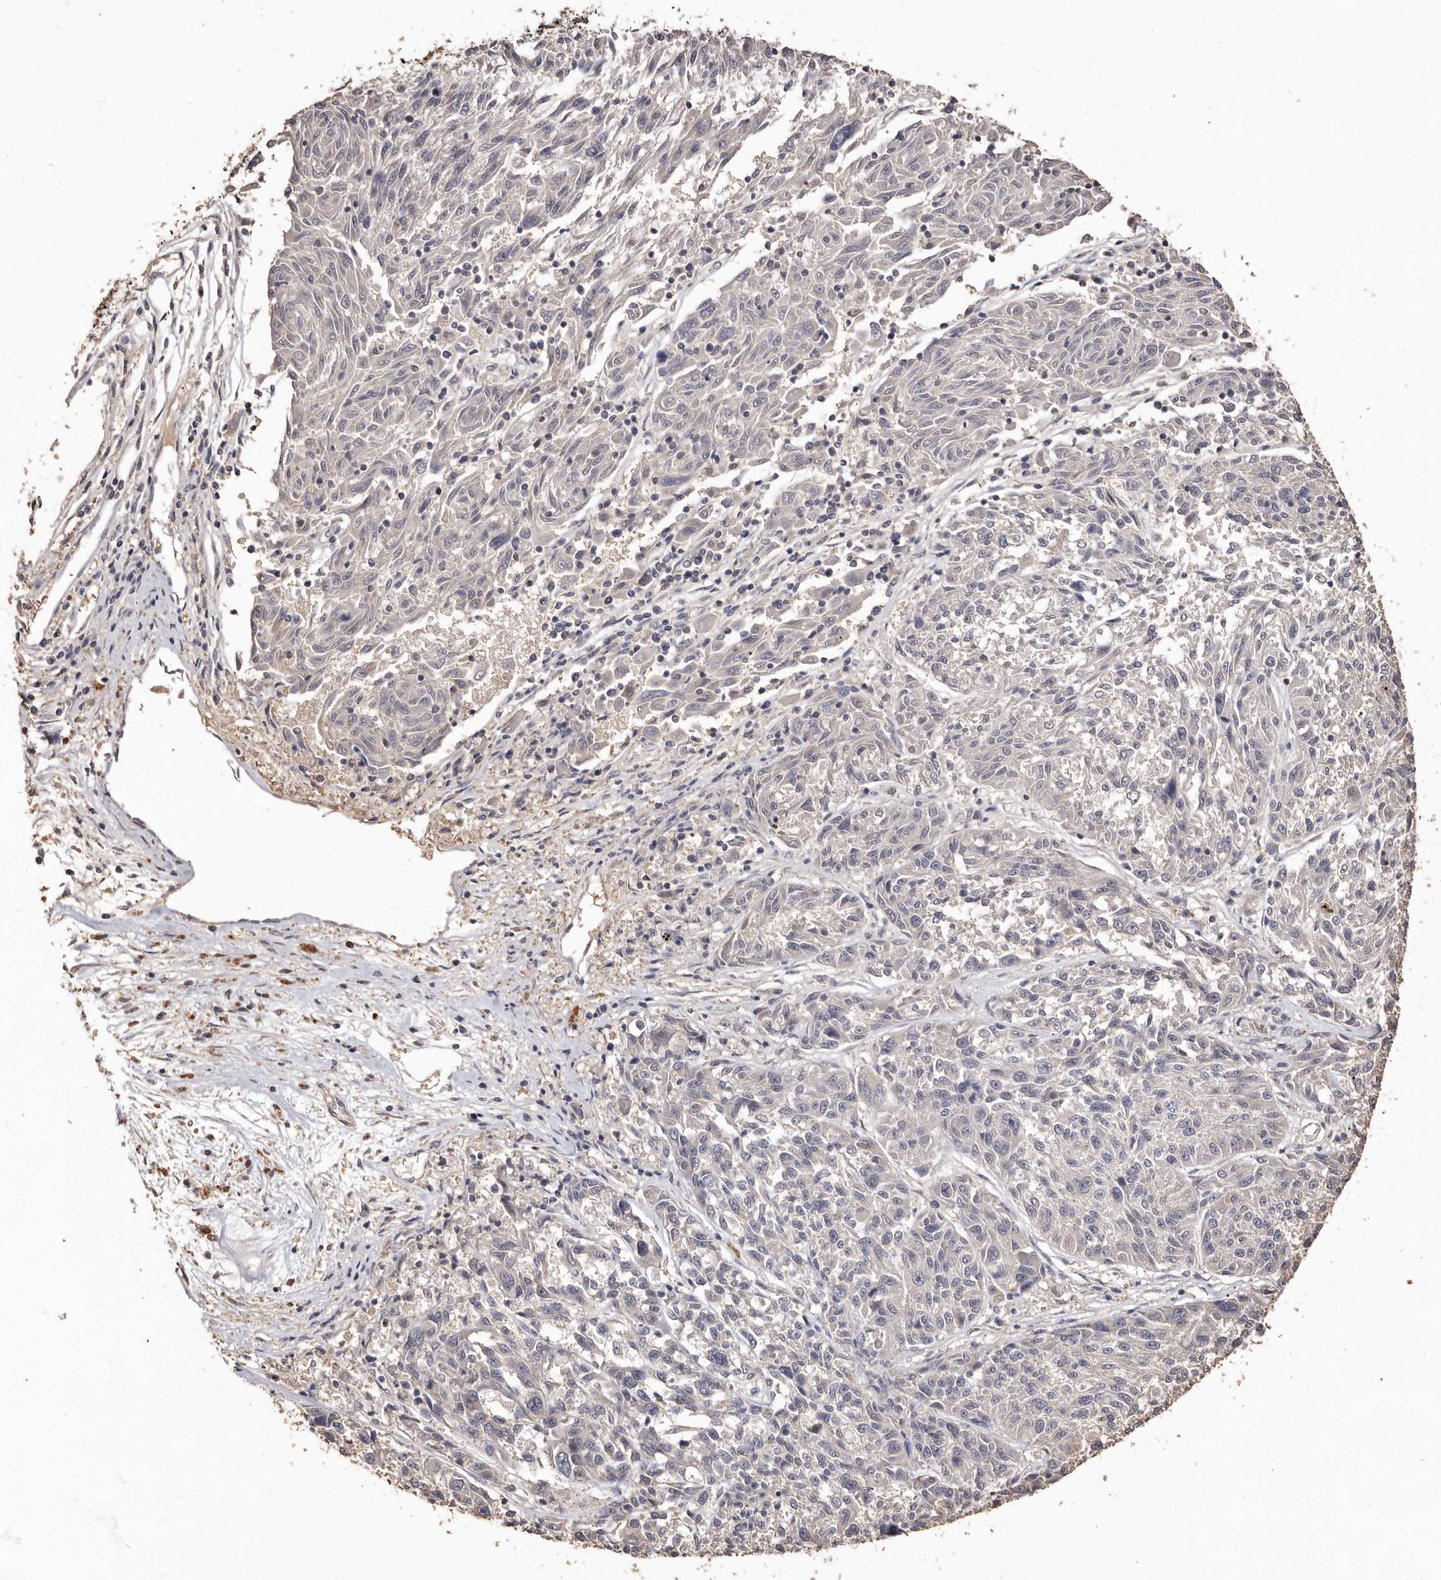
{"staining": {"intensity": "negative", "quantity": "none", "location": "none"}, "tissue": "melanoma", "cell_type": "Tumor cells", "image_type": "cancer", "snomed": [{"axis": "morphology", "description": "Malignant melanoma, NOS"}, {"axis": "topography", "description": "Skin"}], "caption": "IHC image of neoplastic tissue: melanoma stained with DAB displays no significant protein expression in tumor cells.", "gene": "INAVA", "patient": {"sex": "male", "age": 53}}